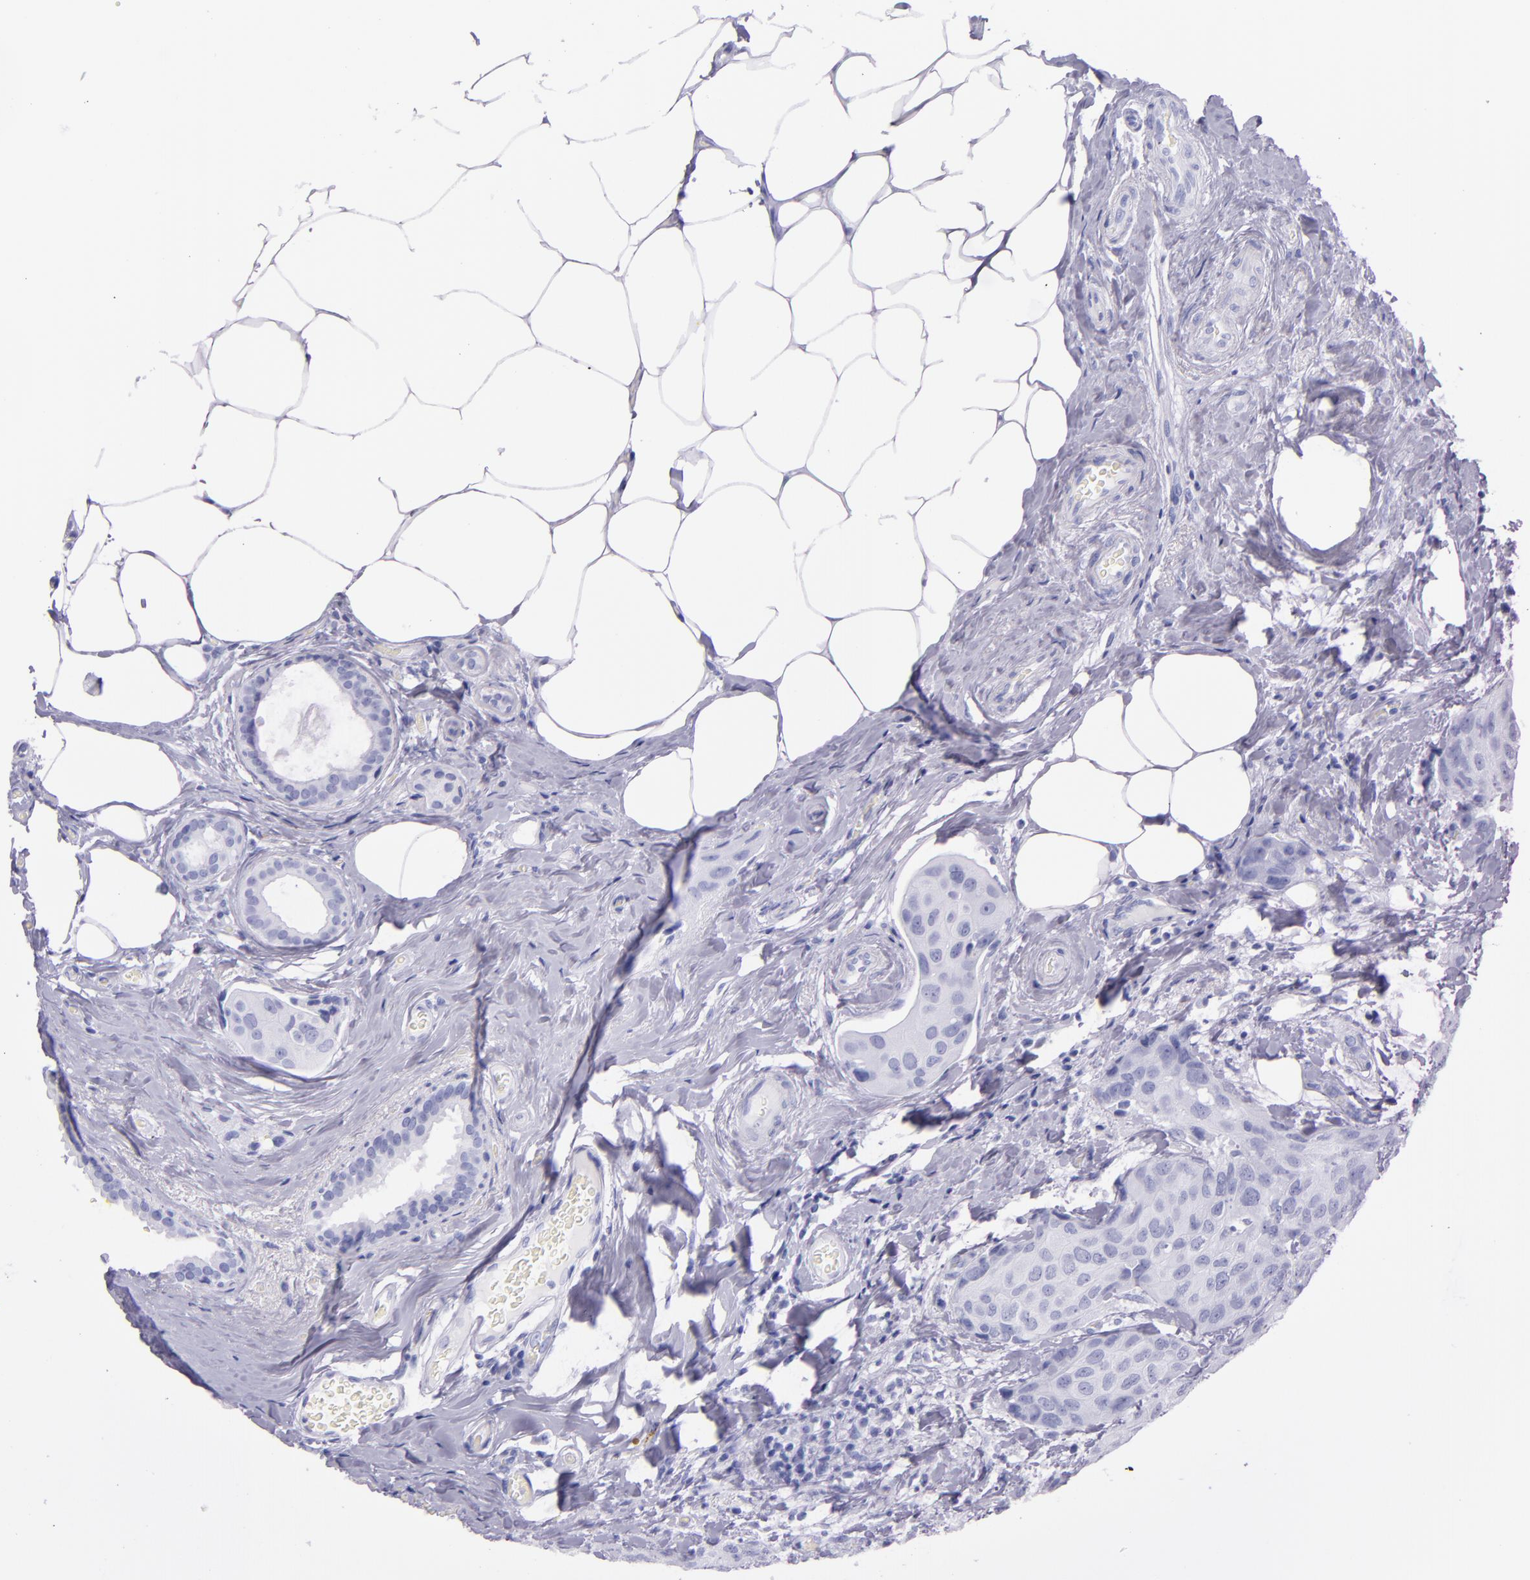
{"staining": {"intensity": "negative", "quantity": "none", "location": "none"}, "tissue": "breast cancer", "cell_type": "Tumor cells", "image_type": "cancer", "snomed": [{"axis": "morphology", "description": "Duct carcinoma"}, {"axis": "topography", "description": "Breast"}], "caption": "This is an immunohistochemistry image of human breast cancer. There is no positivity in tumor cells.", "gene": "SFTPB", "patient": {"sex": "female", "age": 68}}